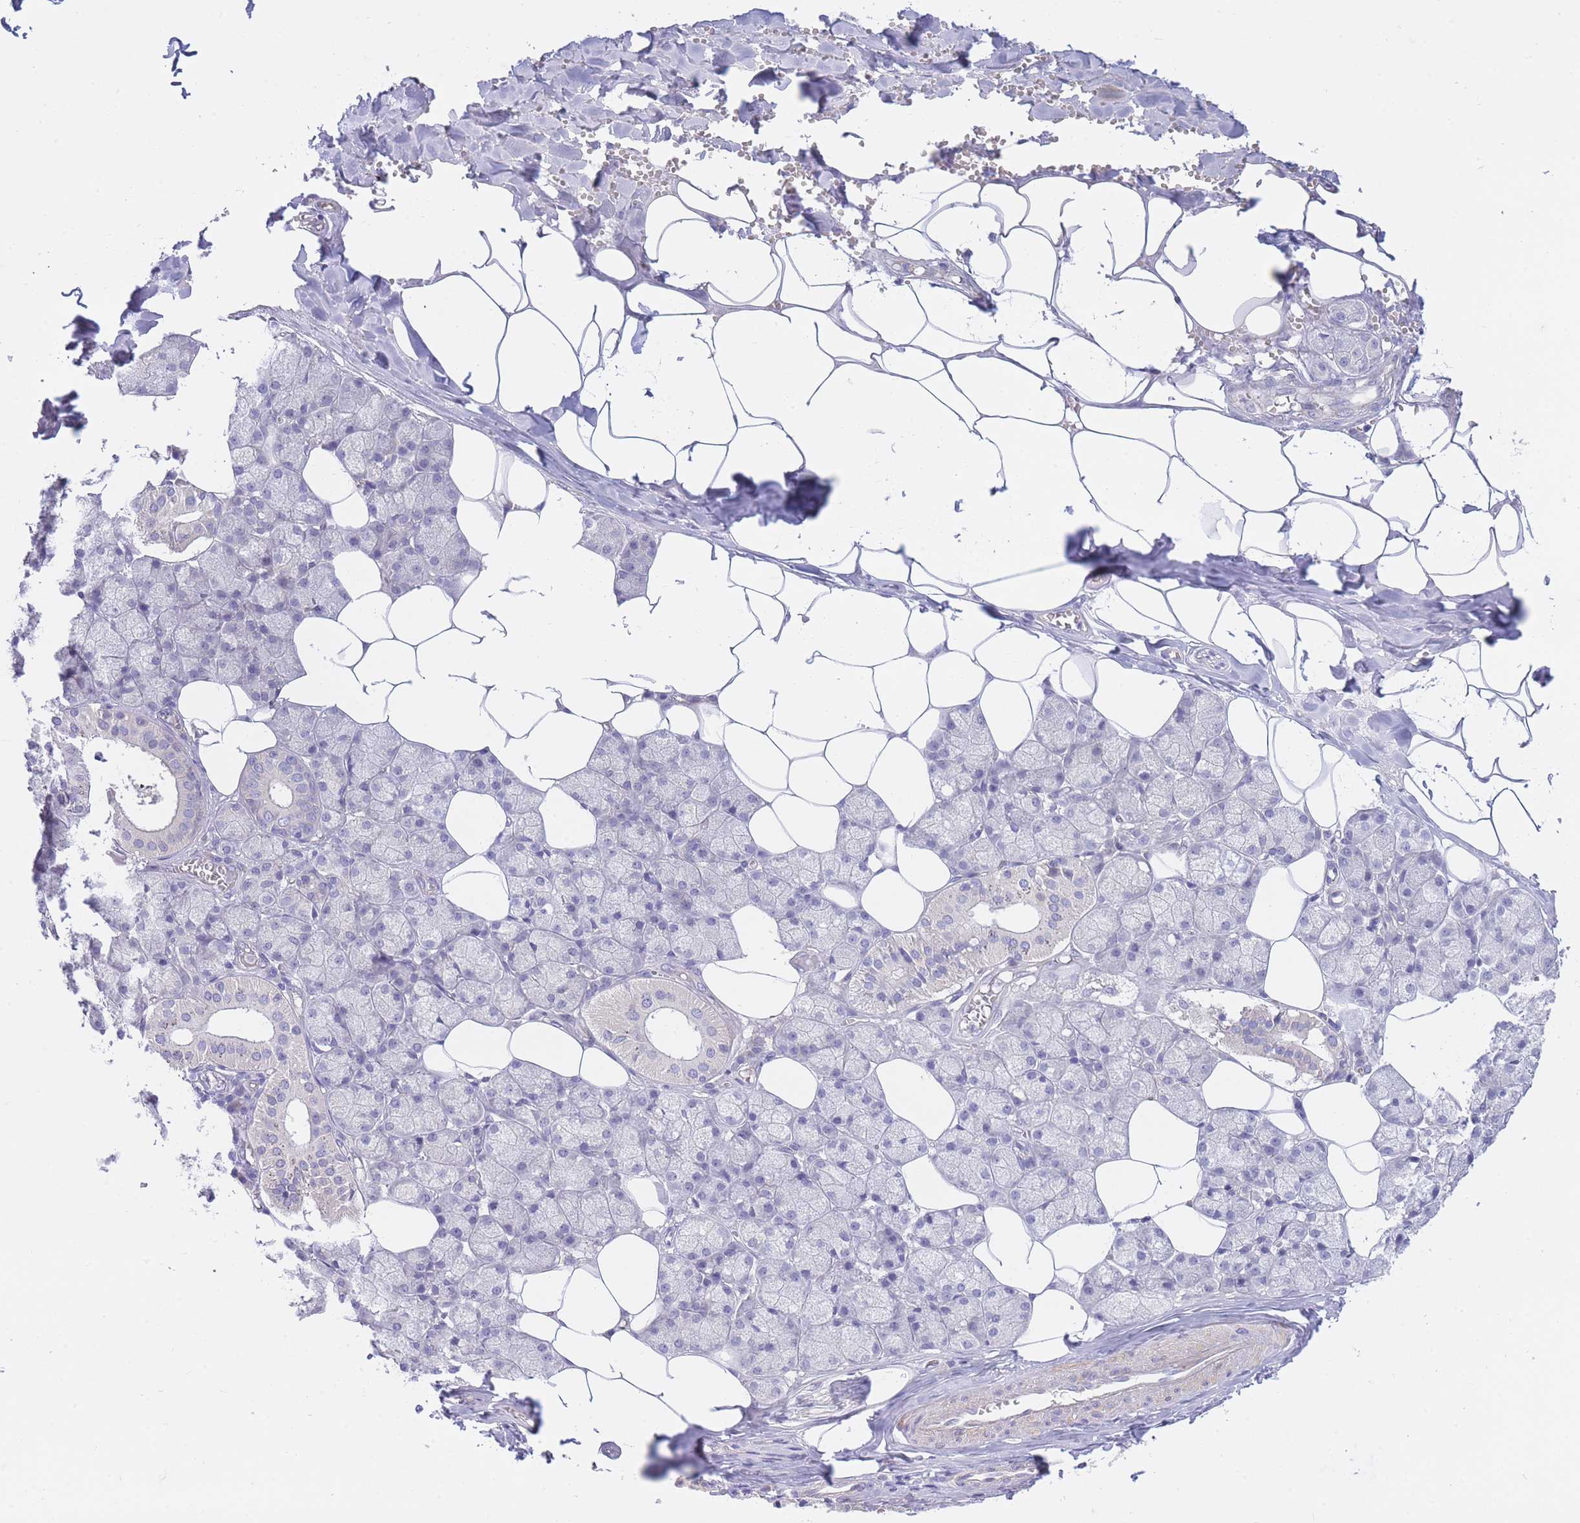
{"staining": {"intensity": "negative", "quantity": "none", "location": "none"}, "tissue": "salivary gland", "cell_type": "Glandular cells", "image_type": "normal", "snomed": [{"axis": "morphology", "description": "Normal tissue, NOS"}, {"axis": "topography", "description": "Salivary gland"}], "caption": "Salivary gland was stained to show a protein in brown. There is no significant positivity in glandular cells. The staining was performed using DAB (3,3'-diaminobenzidine) to visualize the protein expression in brown, while the nuclei were stained in blue with hematoxylin (Magnification: 20x).", "gene": "SUGT1", "patient": {"sex": "male", "age": 62}}